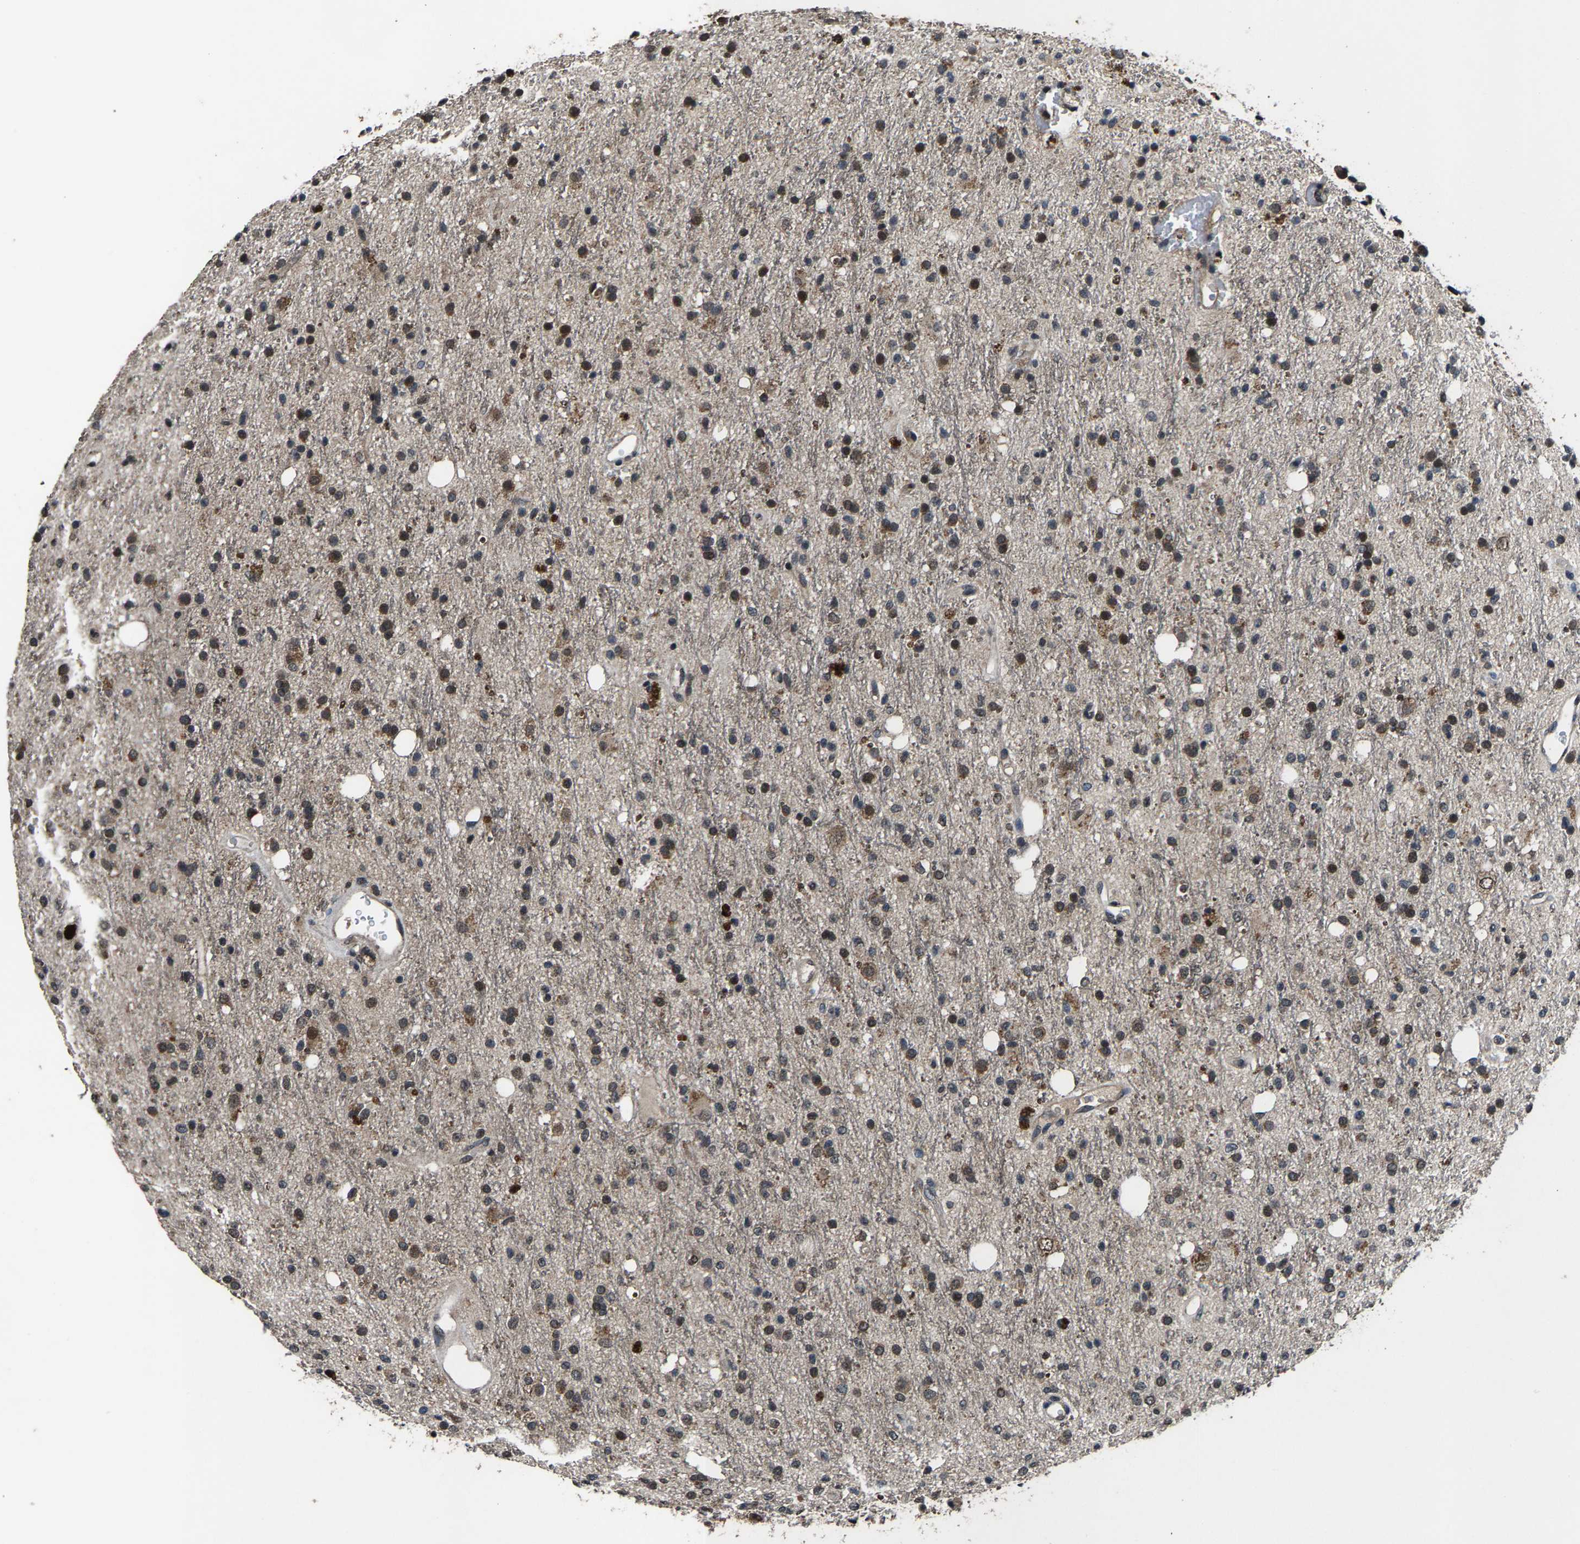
{"staining": {"intensity": "moderate", "quantity": "<25%", "location": "cytoplasmic/membranous,nuclear"}, "tissue": "glioma", "cell_type": "Tumor cells", "image_type": "cancer", "snomed": [{"axis": "morphology", "description": "Glioma, malignant, High grade"}, {"axis": "topography", "description": "Brain"}], "caption": "Immunohistochemistry (DAB (3,3'-diaminobenzidine)) staining of malignant glioma (high-grade) shows moderate cytoplasmic/membranous and nuclear protein expression in approximately <25% of tumor cells.", "gene": "HUWE1", "patient": {"sex": "male", "age": 47}}